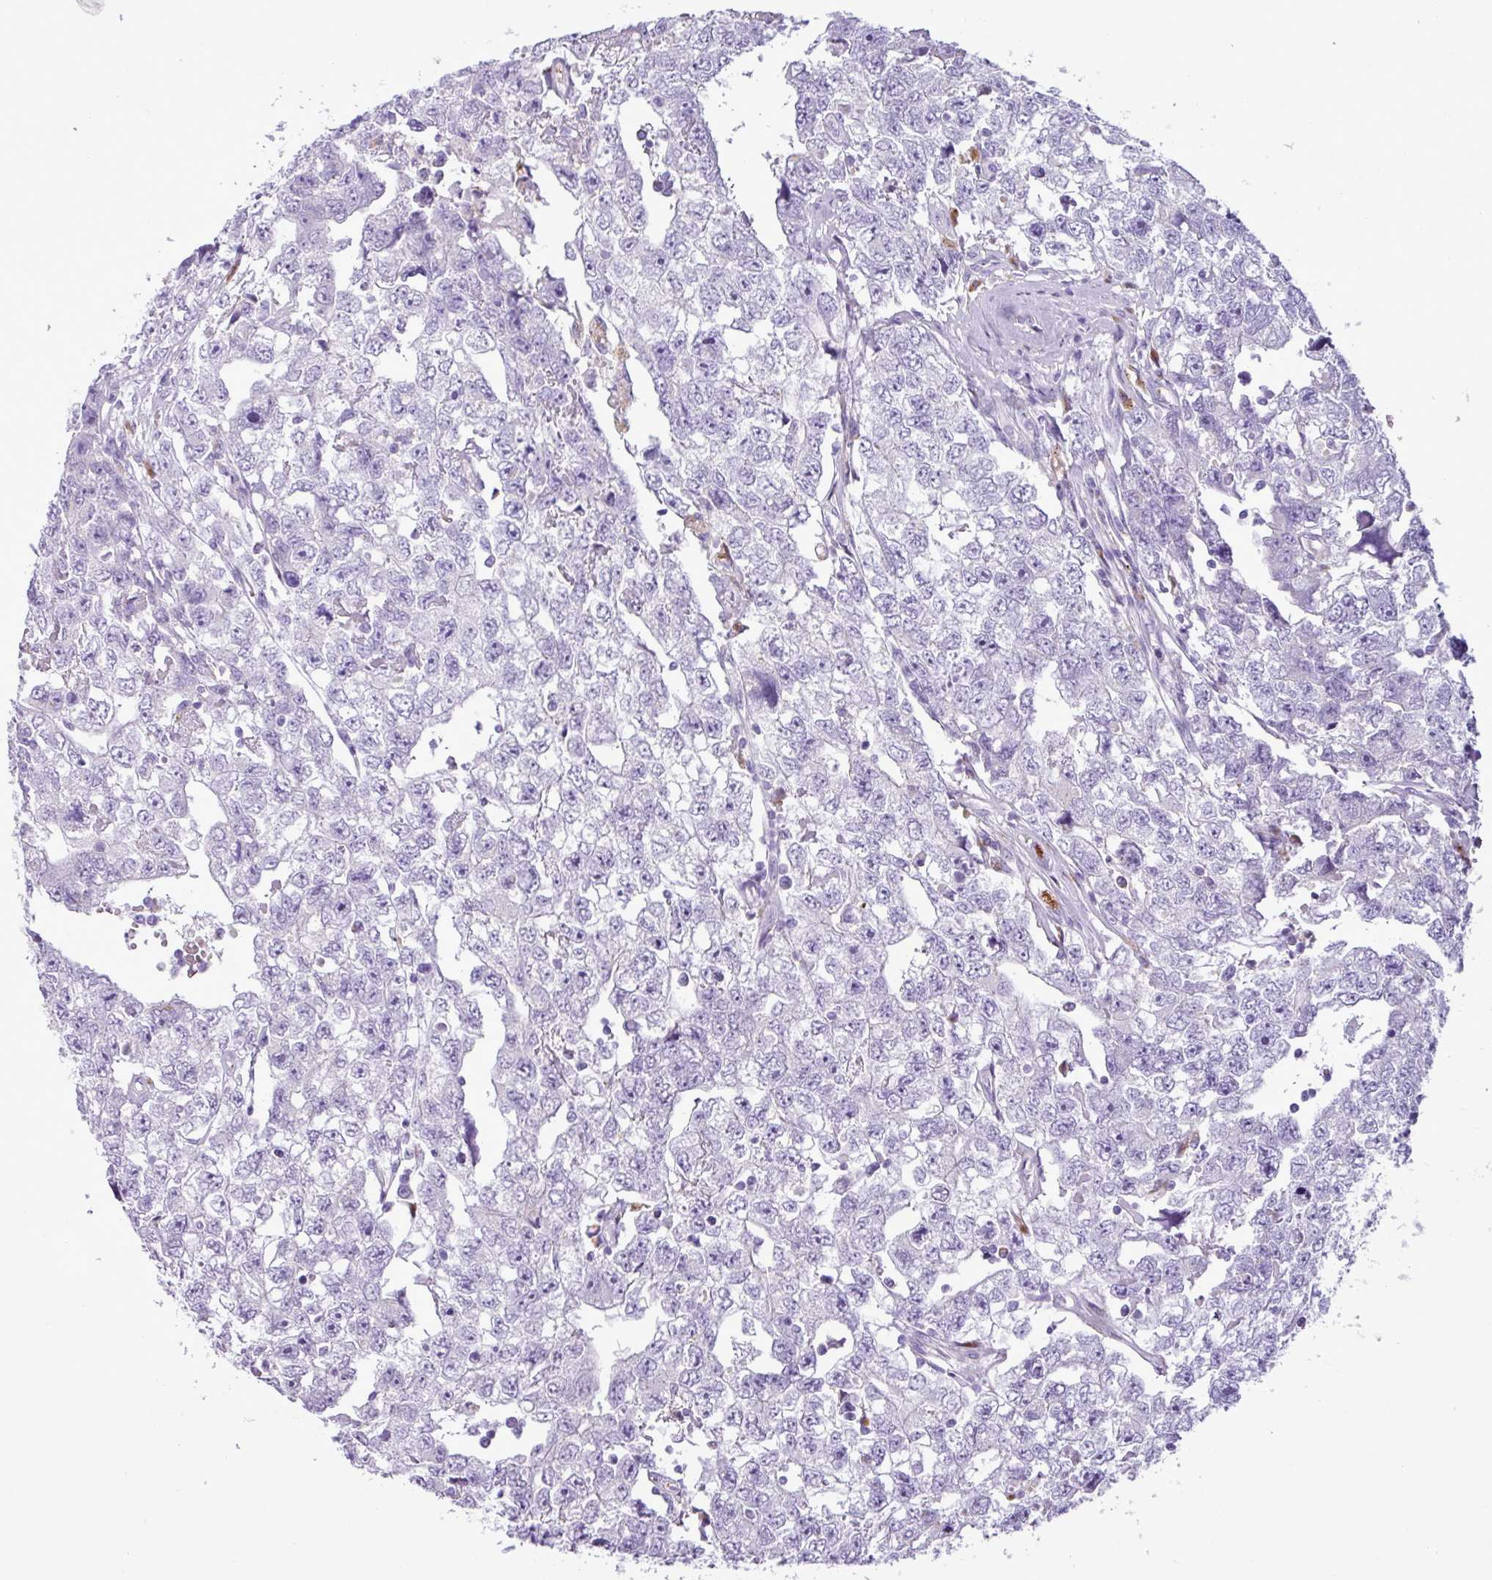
{"staining": {"intensity": "negative", "quantity": "none", "location": "none"}, "tissue": "testis cancer", "cell_type": "Tumor cells", "image_type": "cancer", "snomed": [{"axis": "morphology", "description": "Carcinoma, Embryonal, NOS"}, {"axis": "topography", "description": "Testis"}], "caption": "Tumor cells show no significant staining in embryonal carcinoma (testis). (Stains: DAB (3,3'-diaminobenzidine) immunohistochemistry with hematoxylin counter stain, Microscopy: brightfield microscopy at high magnification).", "gene": "TMEM200C", "patient": {"sex": "male", "age": 22}}